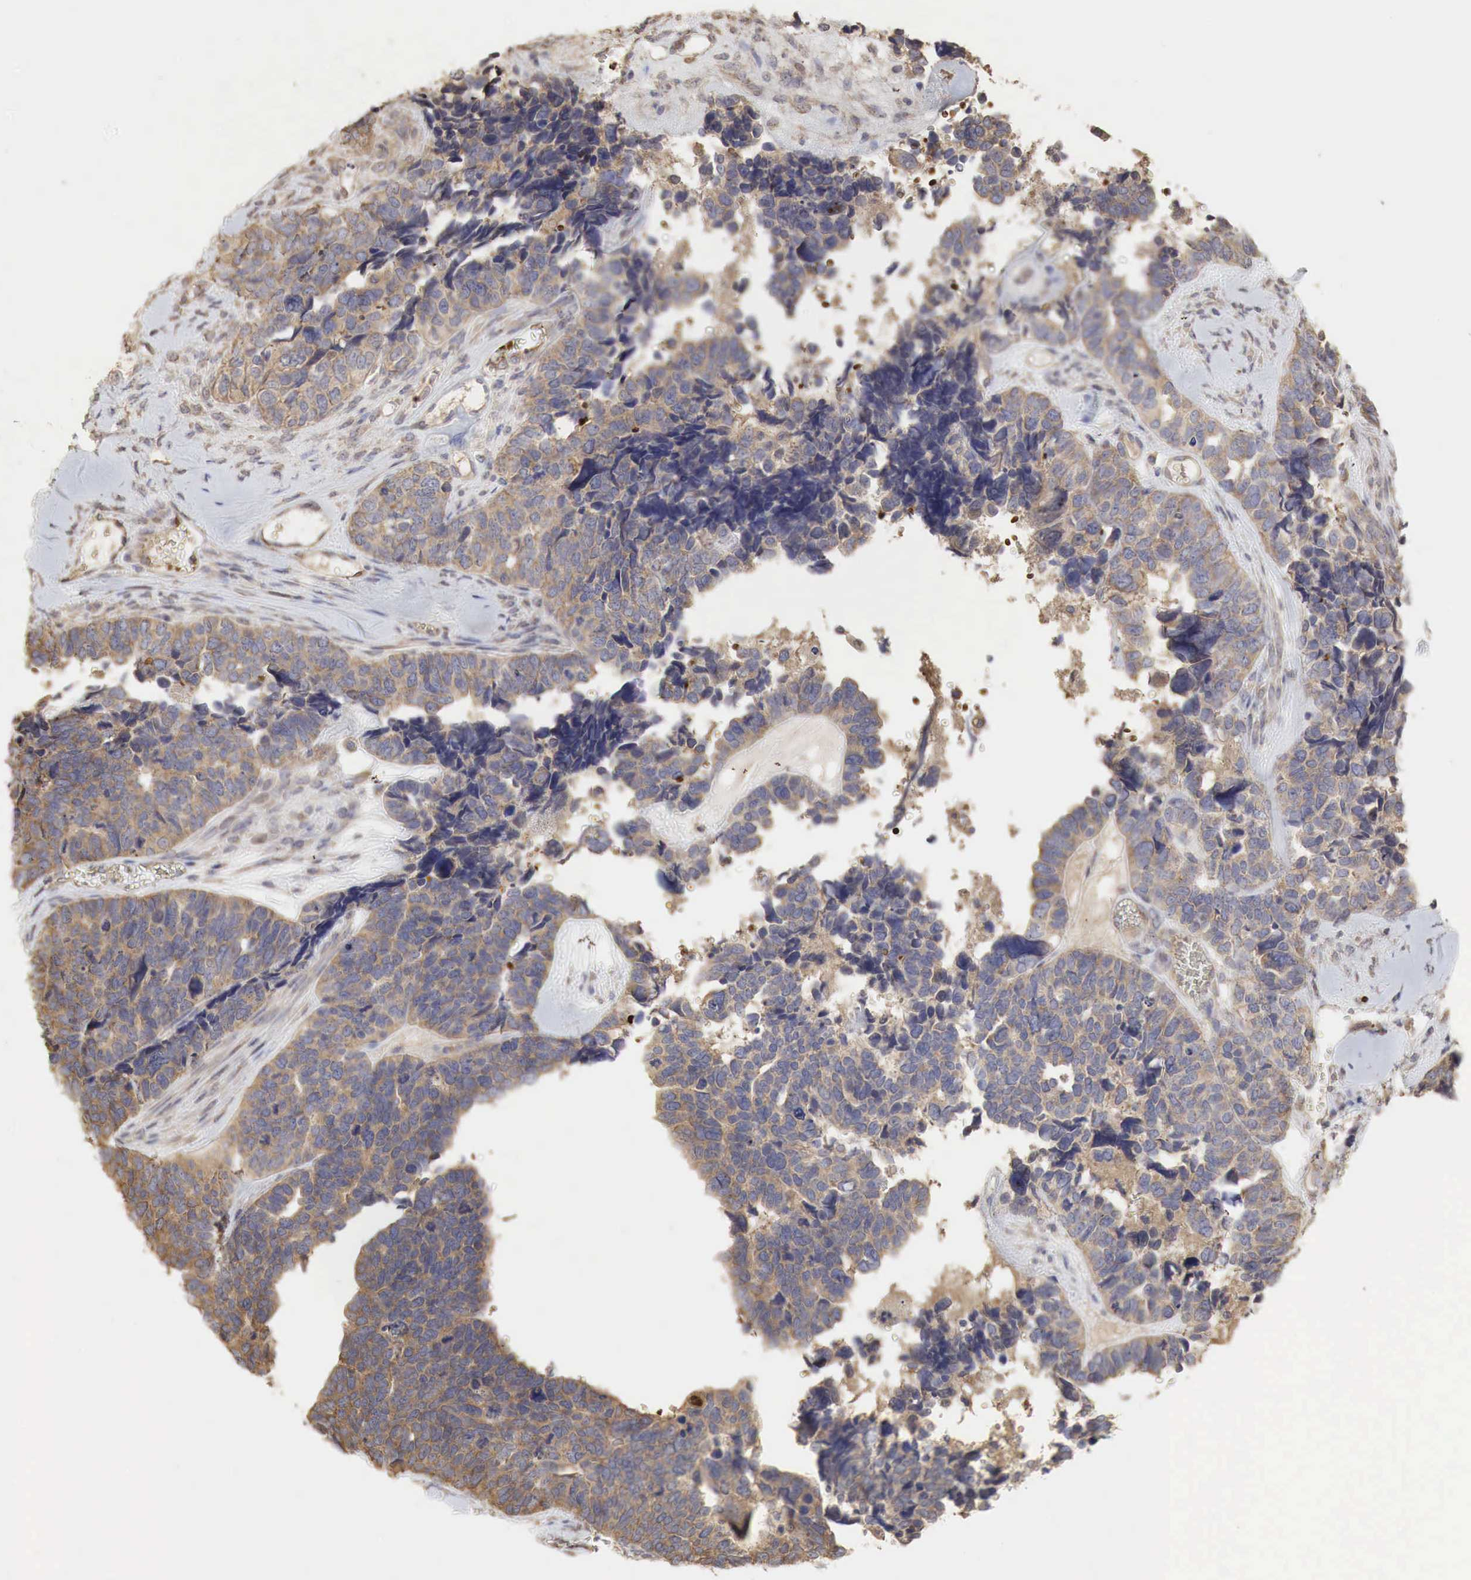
{"staining": {"intensity": "weak", "quantity": ">75%", "location": "cytoplasmic/membranous"}, "tissue": "ovarian cancer", "cell_type": "Tumor cells", "image_type": "cancer", "snomed": [{"axis": "morphology", "description": "Cystadenocarcinoma, serous, NOS"}, {"axis": "topography", "description": "Ovary"}], "caption": "Brown immunohistochemical staining in serous cystadenocarcinoma (ovarian) shows weak cytoplasmic/membranous expression in about >75% of tumor cells. (DAB IHC, brown staining for protein, blue staining for nuclei).", "gene": "PABPC5", "patient": {"sex": "female", "age": 77}}